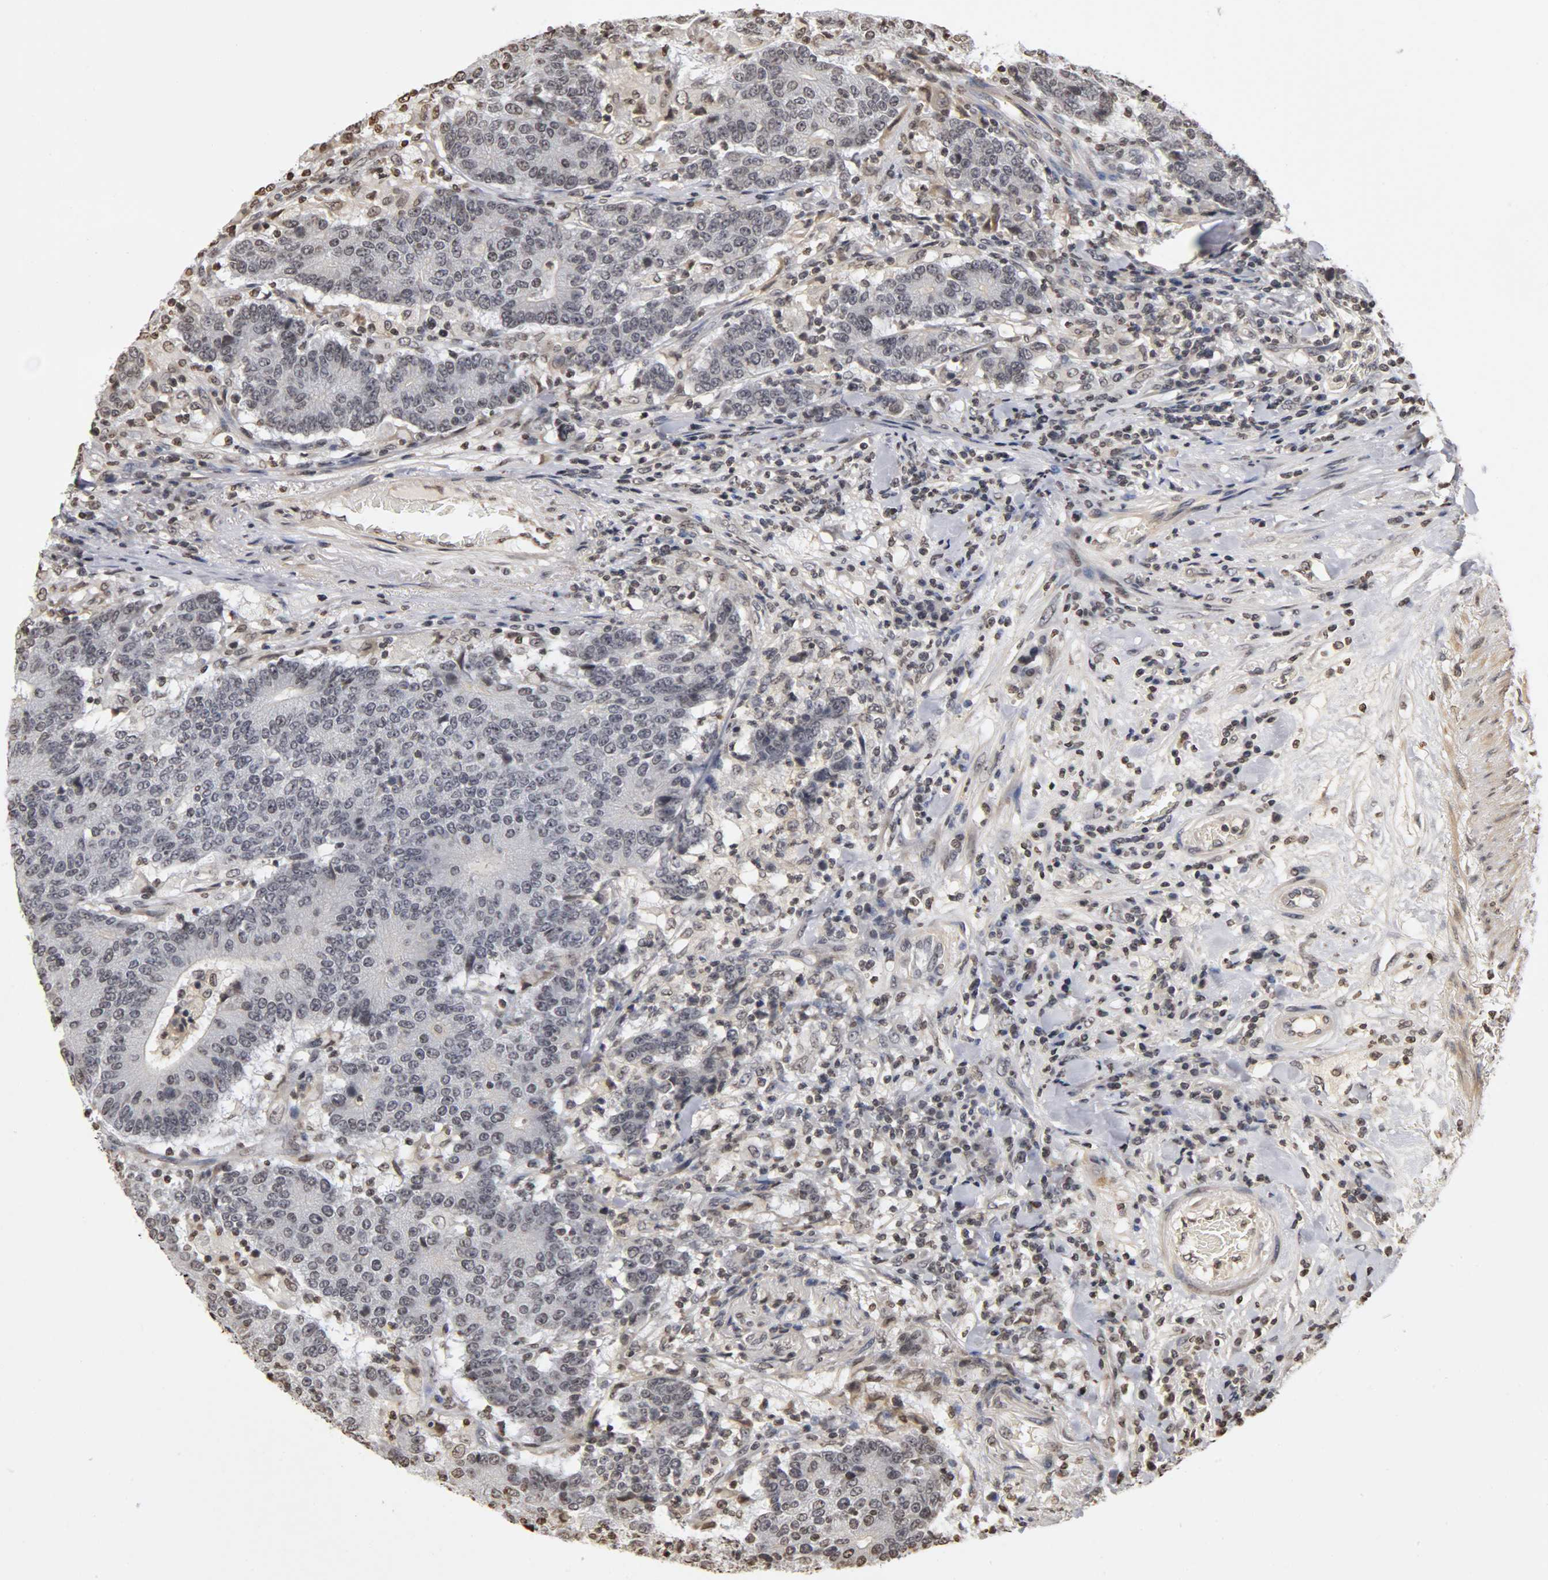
{"staining": {"intensity": "weak", "quantity": "<25%", "location": "nuclear"}, "tissue": "colorectal cancer", "cell_type": "Tumor cells", "image_type": "cancer", "snomed": [{"axis": "morphology", "description": "Normal tissue, NOS"}, {"axis": "morphology", "description": "Adenocarcinoma, NOS"}, {"axis": "topography", "description": "Colon"}], "caption": "A histopathology image of human colorectal cancer (adenocarcinoma) is negative for staining in tumor cells. Nuclei are stained in blue.", "gene": "ERCC2", "patient": {"sex": "female", "age": 75}}